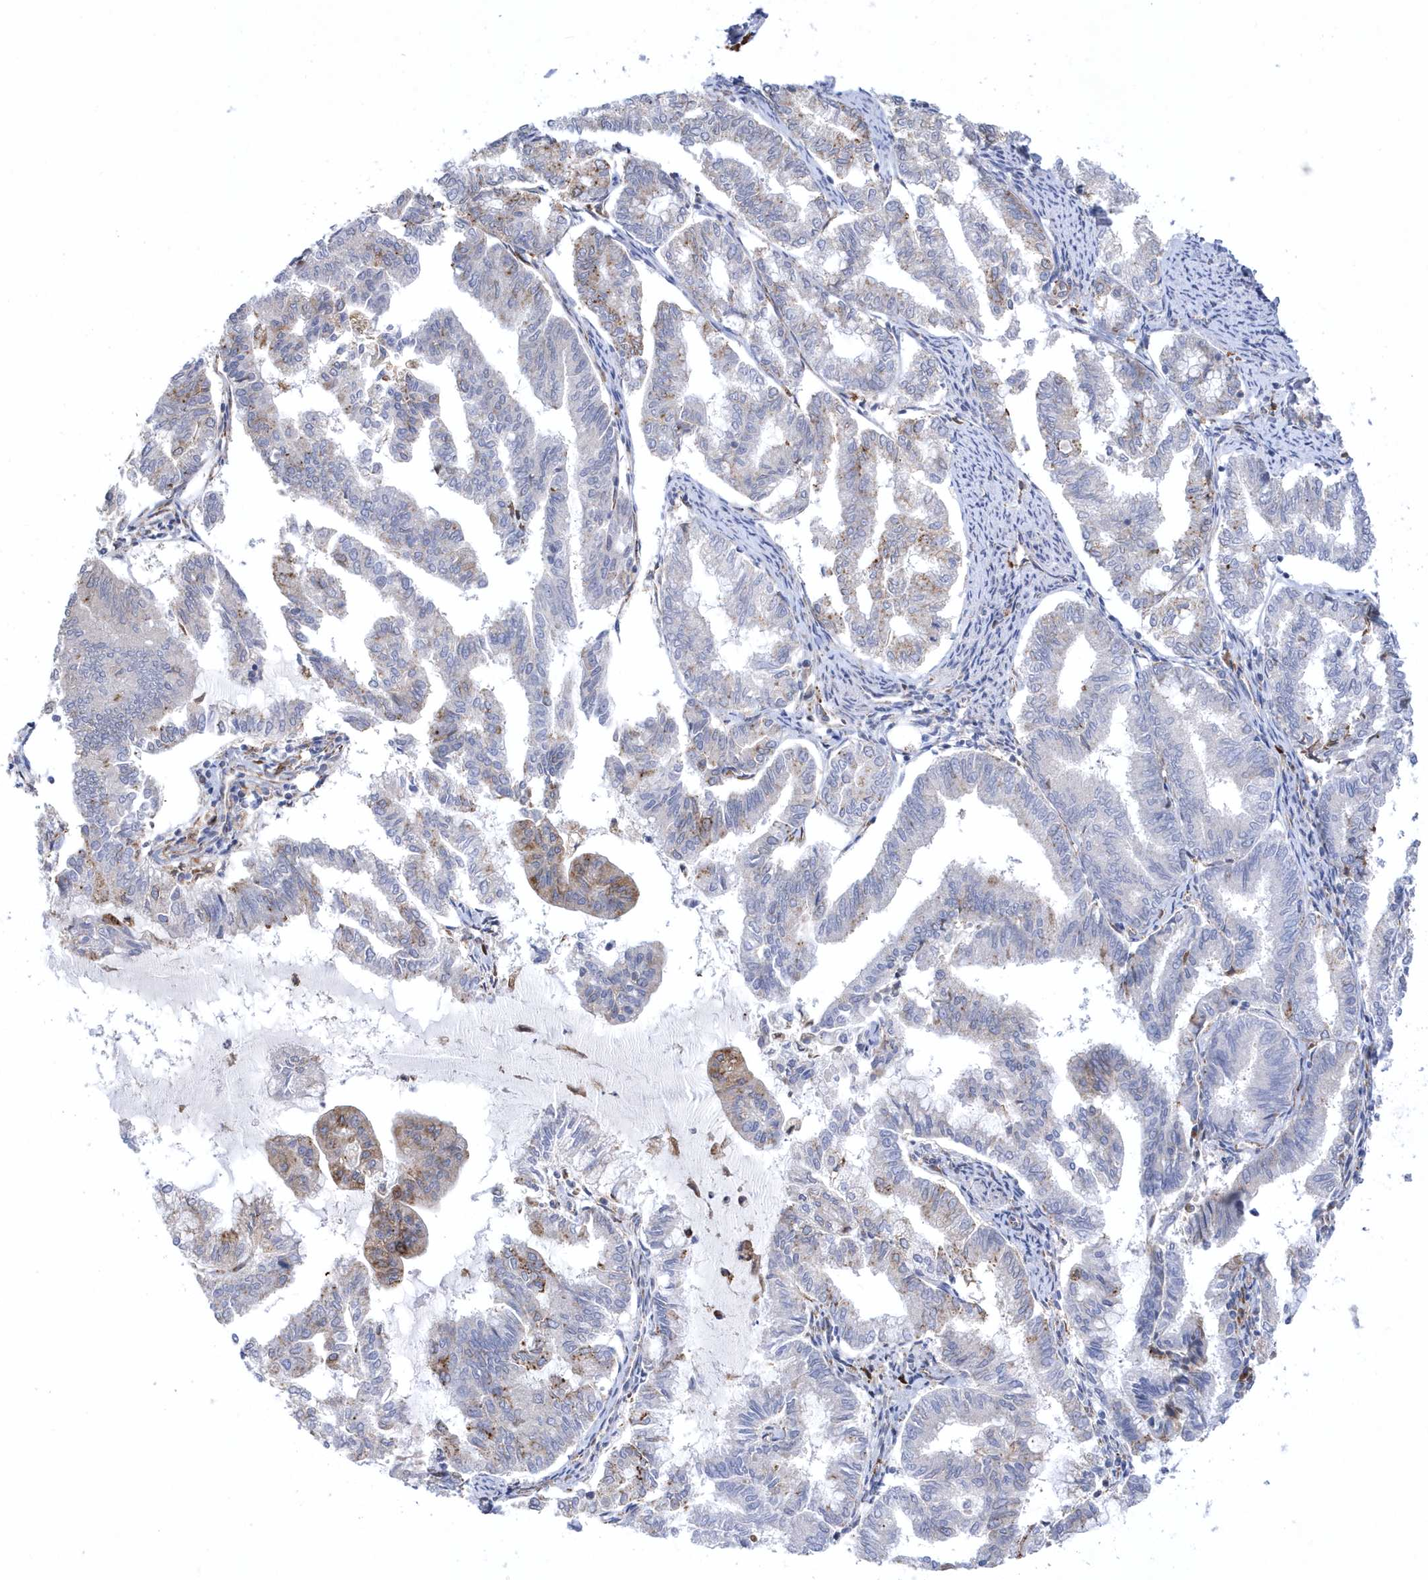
{"staining": {"intensity": "moderate", "quantity": "<25%", "location": "cytoplasmic/membranous"}, "tissue": "endometrial cancer", "cell_type": "Tumor cells", "image_type": "cancer", "snomed": [{"axis": "morphology", "description": "Adenocarcinoma, NOS"}, {"axis": "topography", "description": "Endometrium"}], "caption": "A low amount of moderate cytoplasmic/membranous positivity is seen in about <25% of tumor cells in endometrial cancer tissue. The protein is shown in brown color, while the nuclei are stained blue.", "gene": "MED31", "patient": {"sex": "female", "age": 79}}